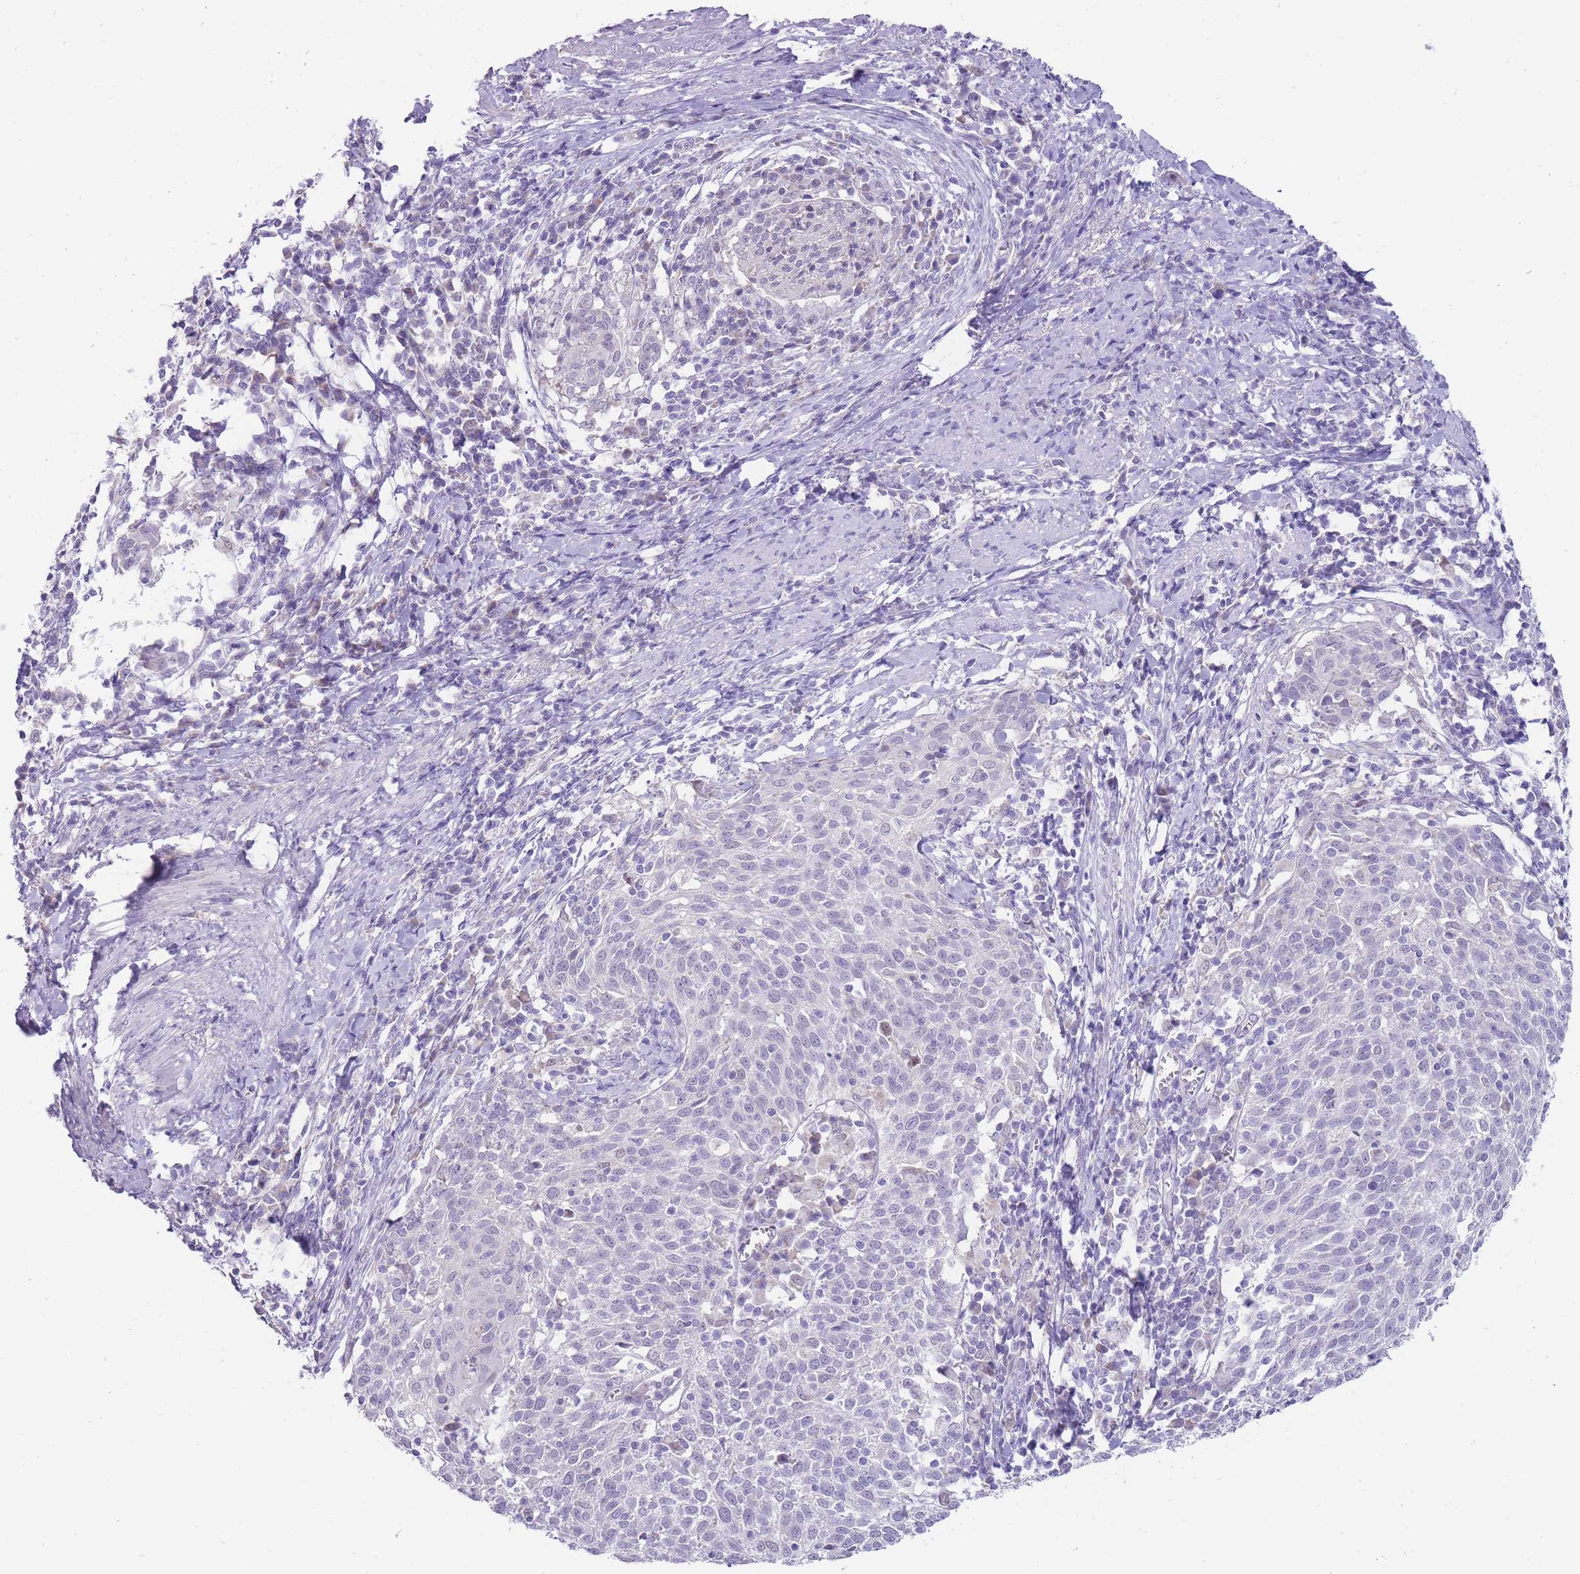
{"staining": {"intensity": "negative", "quantity": "none", "location": "none"}, "tissue": "cervical cancer", "cell_type": "Tumor cells", "image_type": "cancer", "snomed": [{"axis": "morphology", "description": "Squamous cell carcinoma, NOS"}, {"axis": "topography", "description": "Cervix"}], "caption": "Tumor cells show no significant protein staining in cervical cancer. (Brightfield microscopy of DAB (3,3'-diaminobenzidine) IHC at high magnification).", "gene": "ERICH4", "patient": {"sex": "female", "age": 52}}